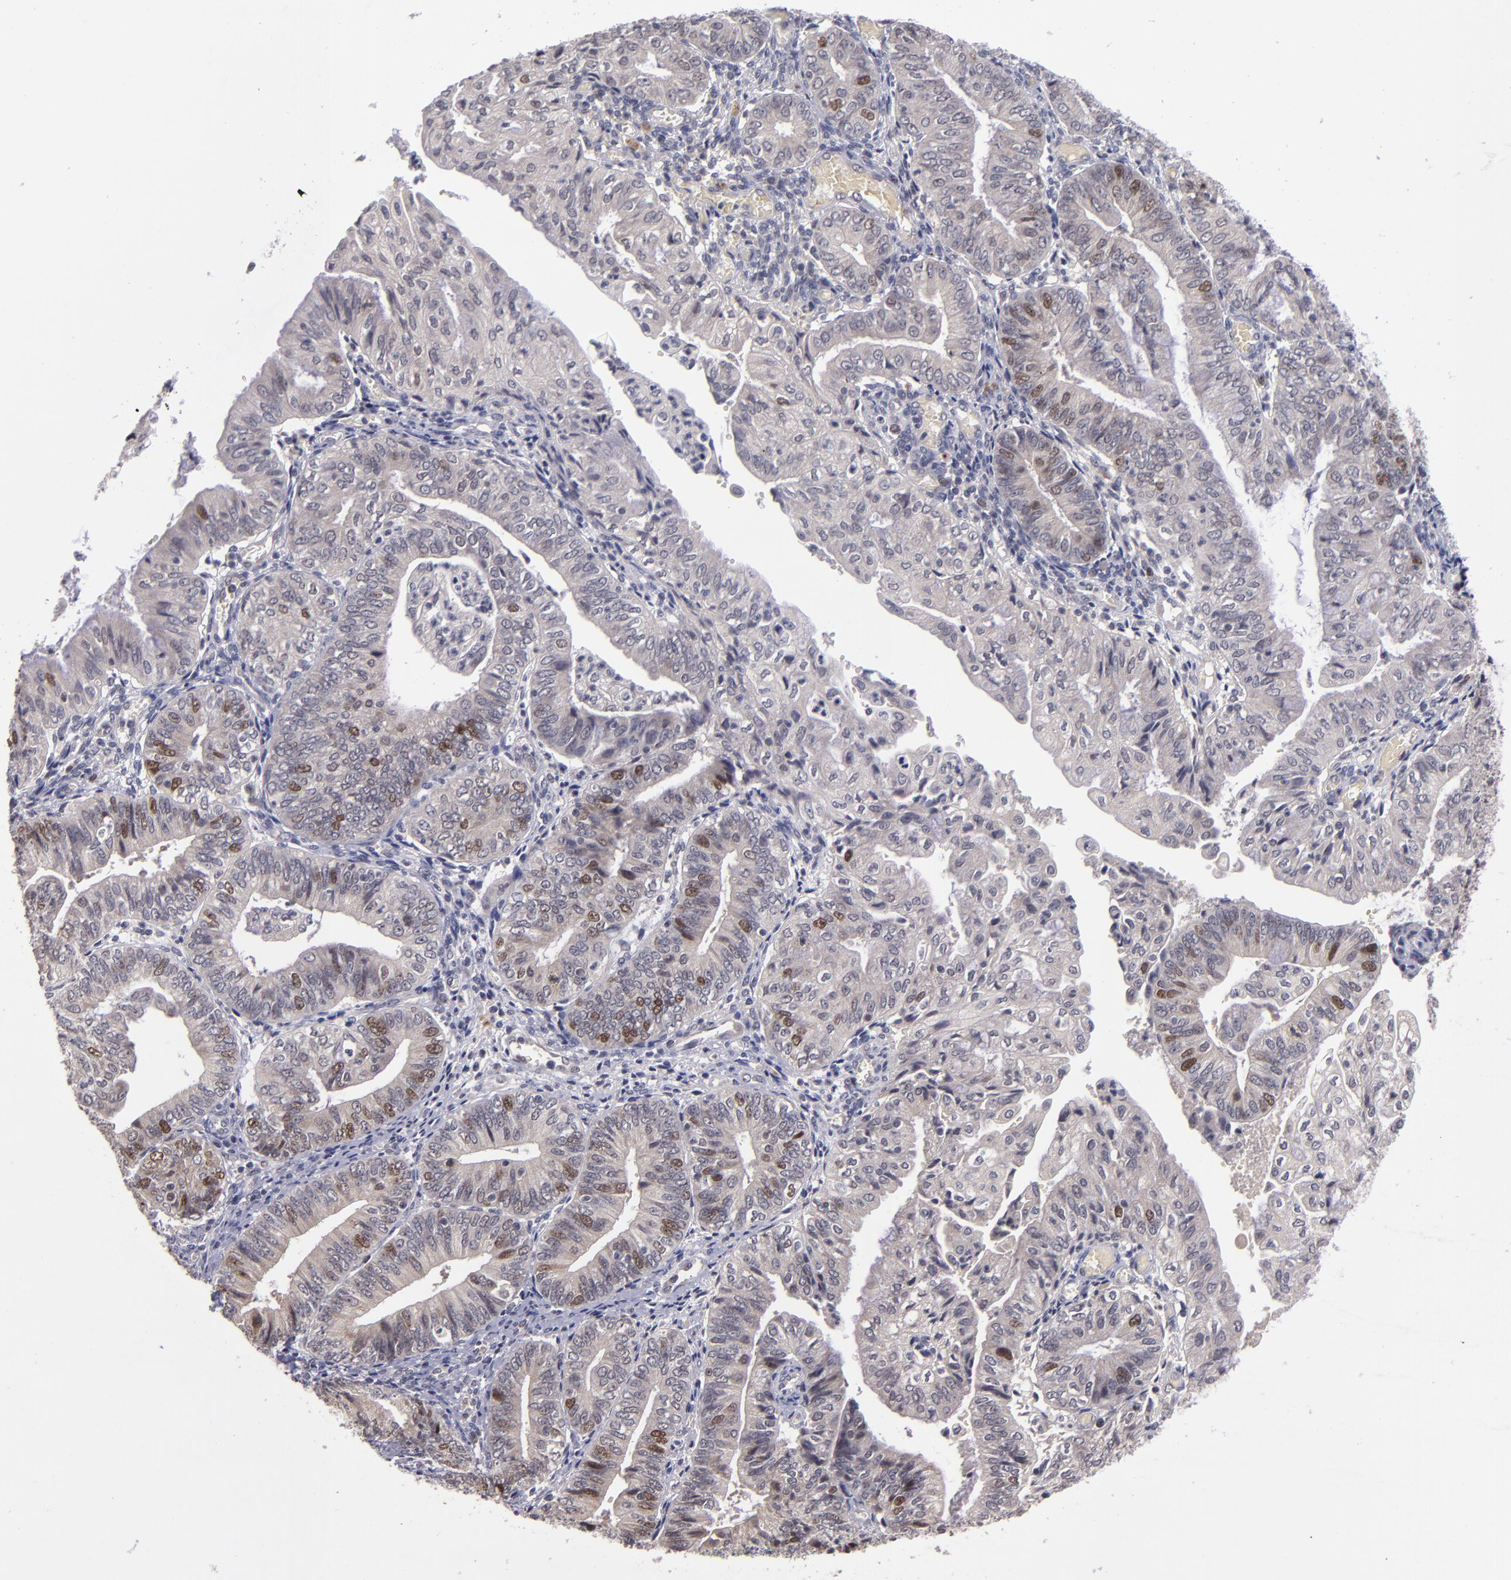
{"staining": {"intensity": "strong", "quantity": "25%-75%", "location": "nuclear"}, "tissue": "endometrial cancer", "cell_type": "Tumor cells", "image_type": "cancer", "snomed": [{"axis": "morphology", "description": "Adenocarcinoma, NOS"}, {"axis": "topography", "description": "Endometrium"}], "caption": "Protein analysis of endometrial cancer (adenocarcinoma) tissue shows strong nuclear staining in about 25%-75% of tumor cells.", "gene": "CDC7", "patient": {"sex": "female", "age": 55}}